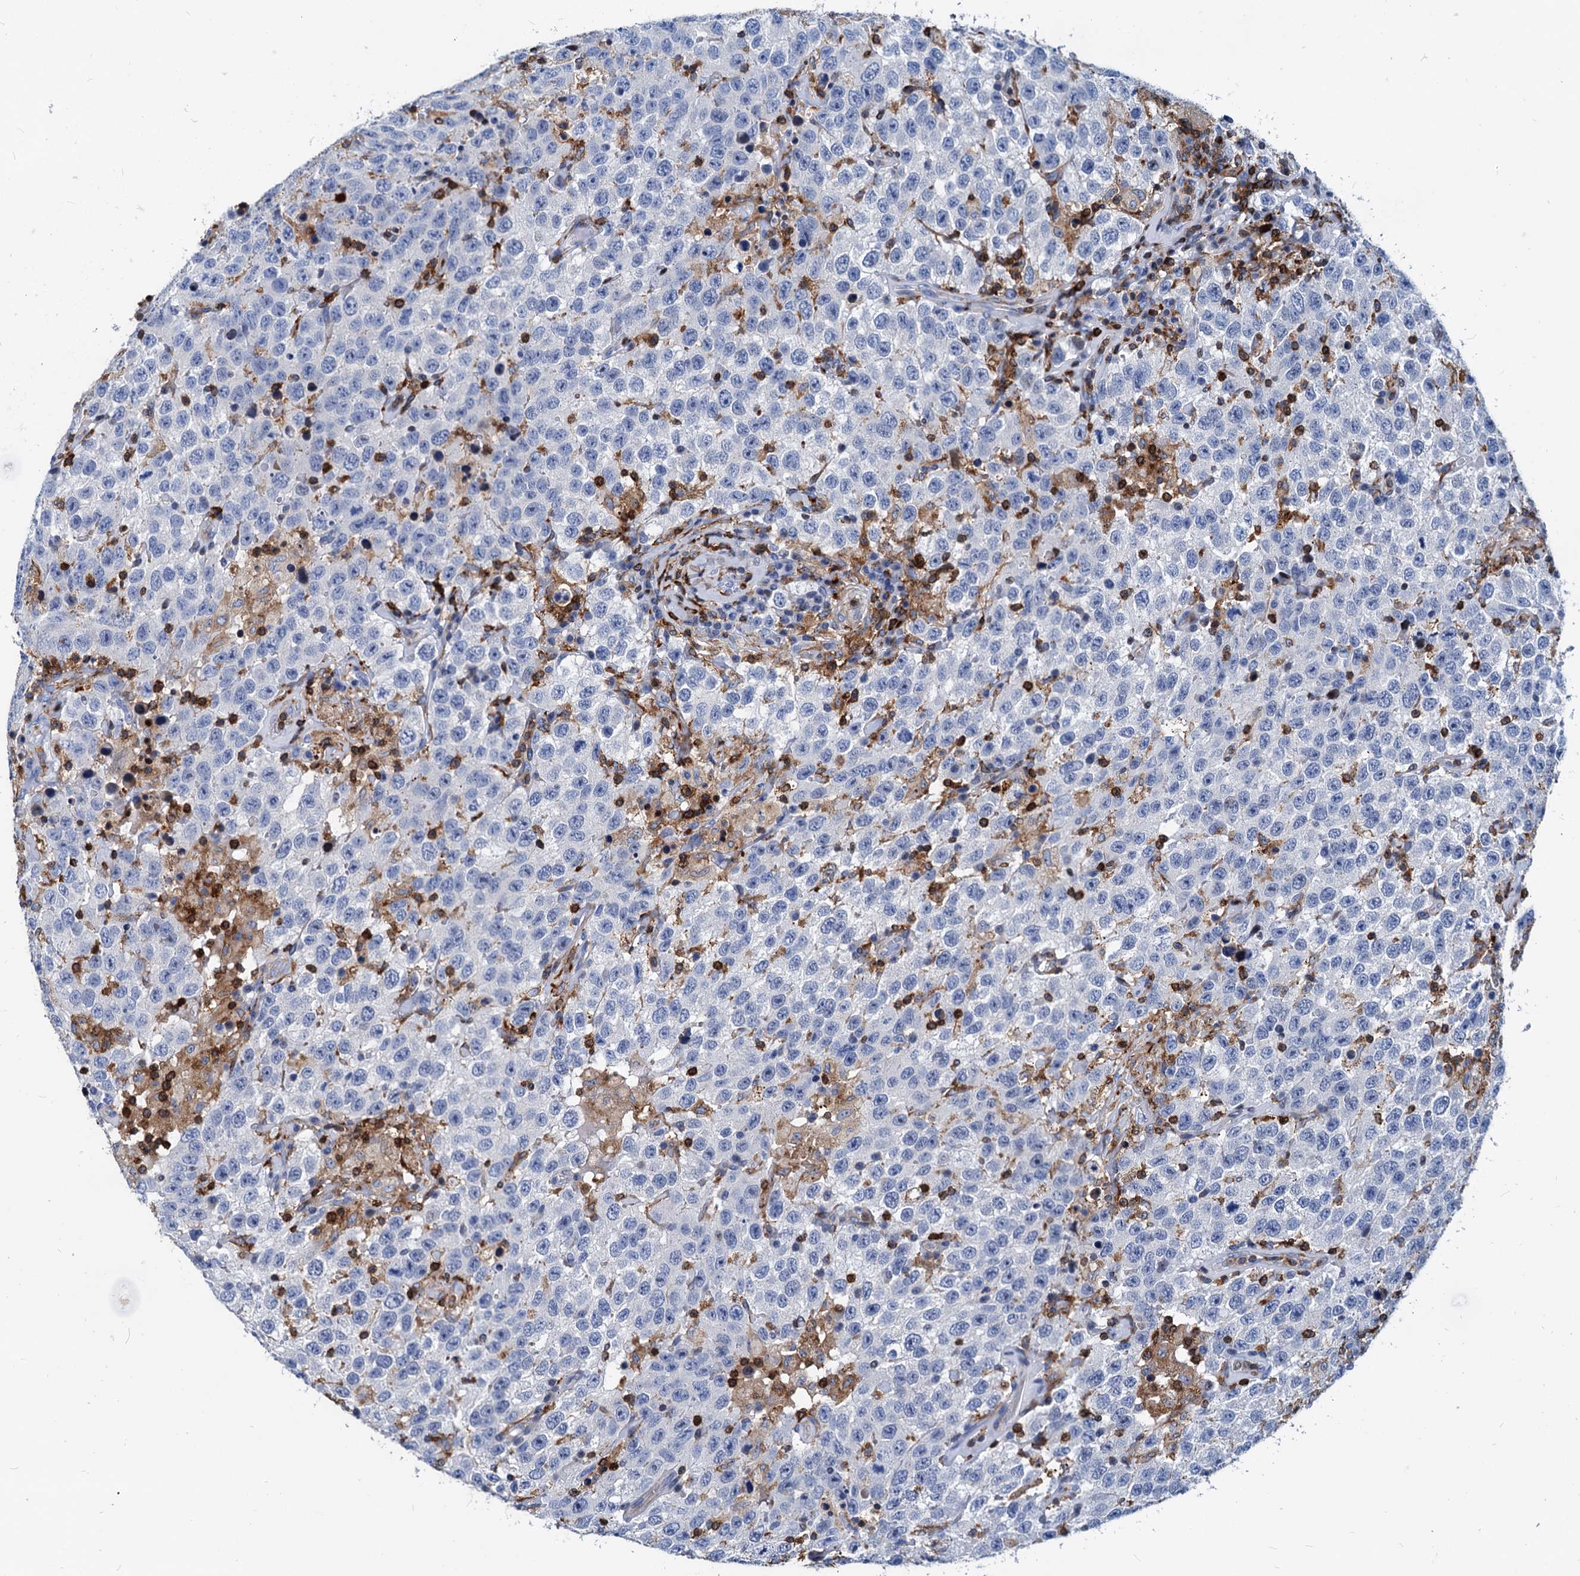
{"staining": {"intensity": "negative", "quantity": "none", "location": "none"}, "tissue": "testis cancer", "cell_type": "Tumor cells", "image_type": "cancer", "snomed": [{"axis": "morphology", "description": "Seminoma, NOS"}, {"axis": "topography", "description": "Testis"}], "caption": "Protein analysis of testis cancer (seminoma) demonstrates no significant staining in tumor cells.", "gene": "LCP2", "patient": {"sex": "male", "age": 41}}